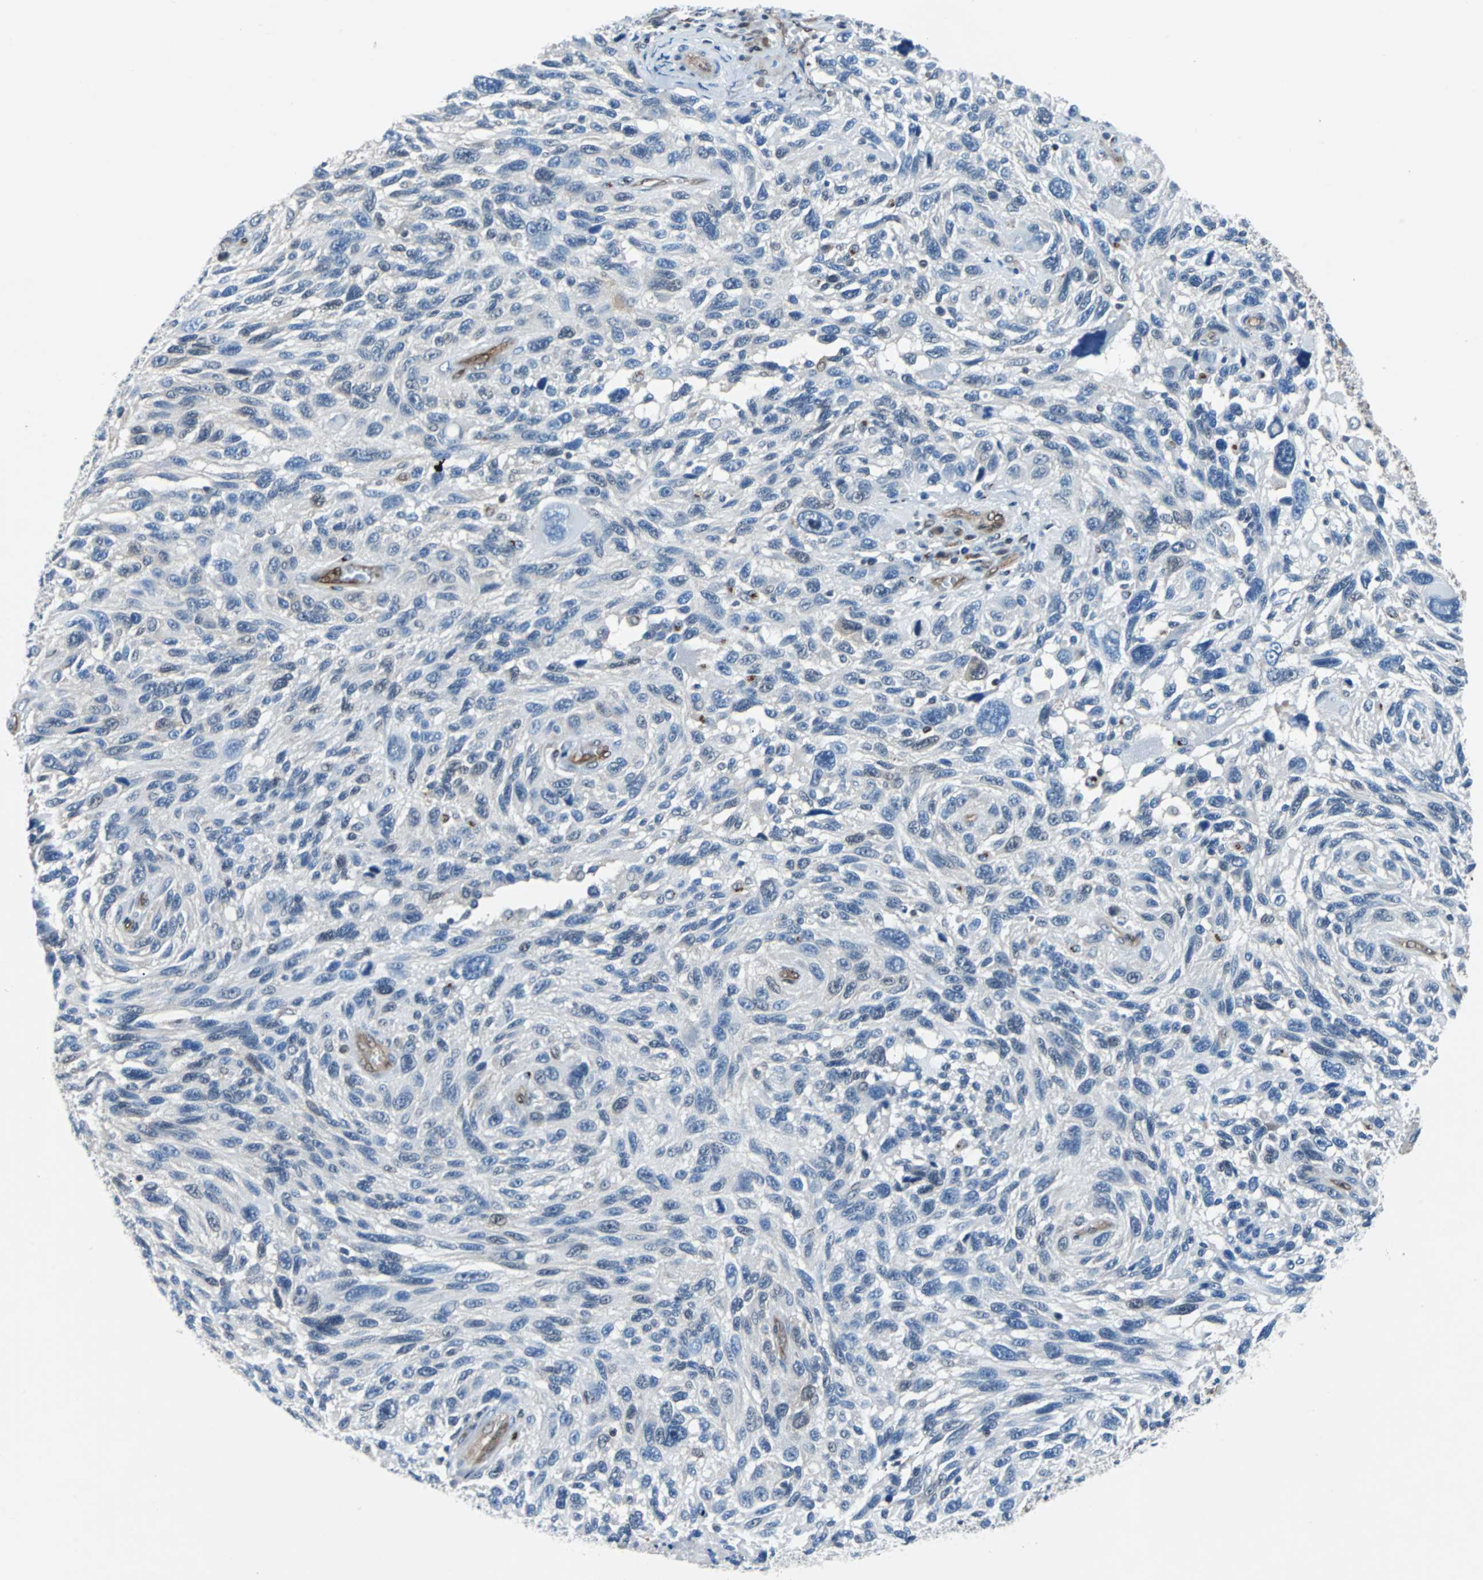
{"staining": {"intensity": "negative", "quantity": "none", "location": "none"}, "tissue": "melanoma", "cell_type": "Tumor cells", "image_type": "cancer", "snomed": [{"axis": "morphology", "description": "Malignant melanoma, NOS"}, {"axis": "topography", "description": "Skin"}], "caption": "High magnification brightfield microscopy of malignant melanoma stained with DAB (3,3'-diaminobenzidine) (brown) and counterstained with hematoxylin (blue): tumor cells show no significant staining.", "gene": "MAP2K6", "patient": {"sex": "male", "age": 53}}